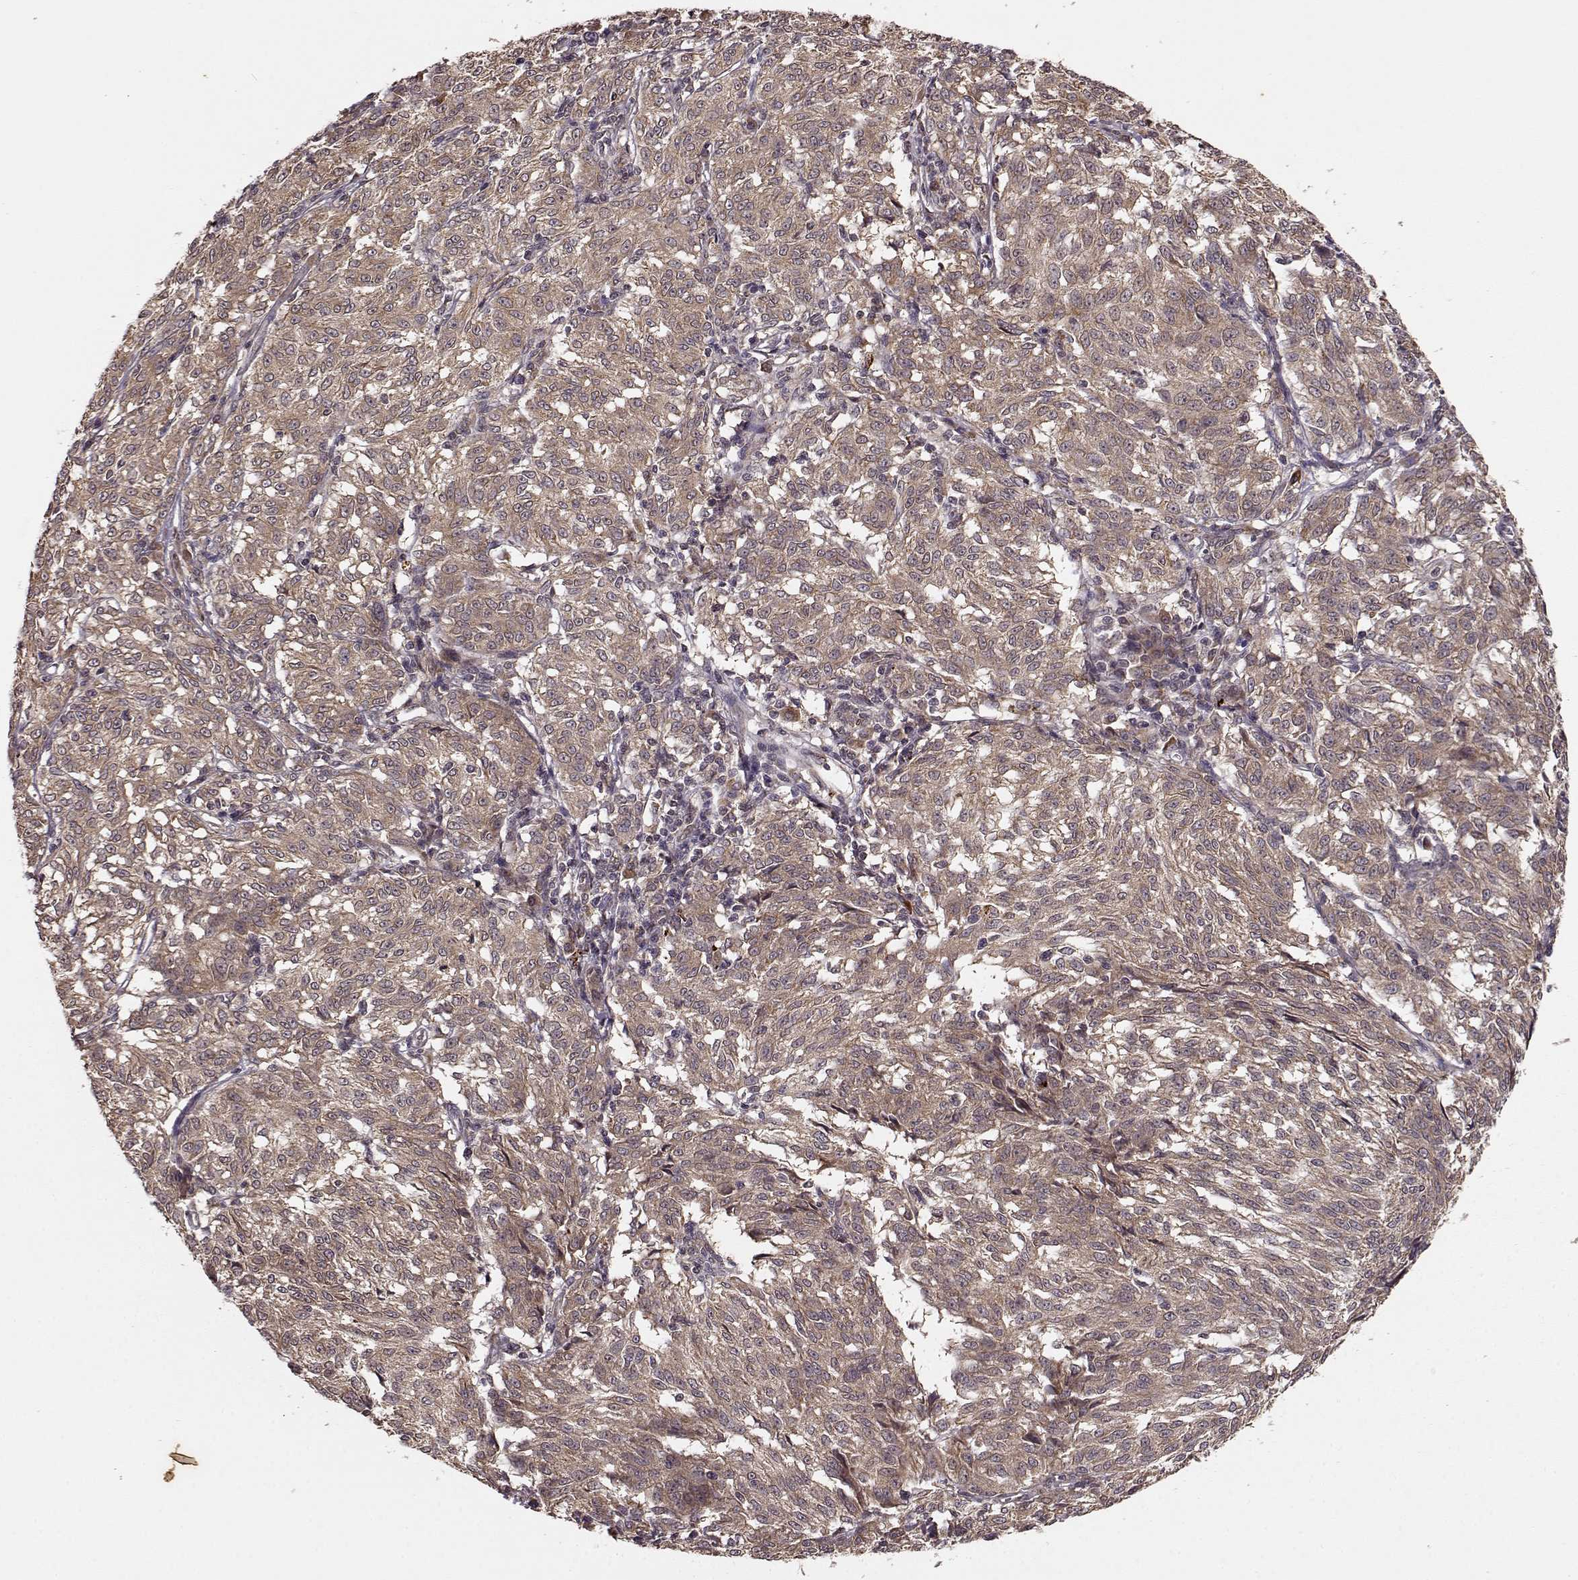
{"staining": {"intensity": "weak", "quantity": ">75%", "location": "cytoplasmic/membranous"}, "tissue": "melanoma", "cell_type": "Tumor cells", "image_type": "cancer", "snomed": [{"axis": "morphology", "description": "Malignant melanoma, NOS"}, {"axis": "topography", "description": "Skin"}], "caption": "Immunohistochemical staining of melanoma reveals weak cytoplasmic/membranous protein expression in approximately >75% of tumor cells. (brown staining indicates protein expression, while blue staining denotes nuclei).", "gene": "YIPF5", "patient": {"sex": "female", "age": 72}}